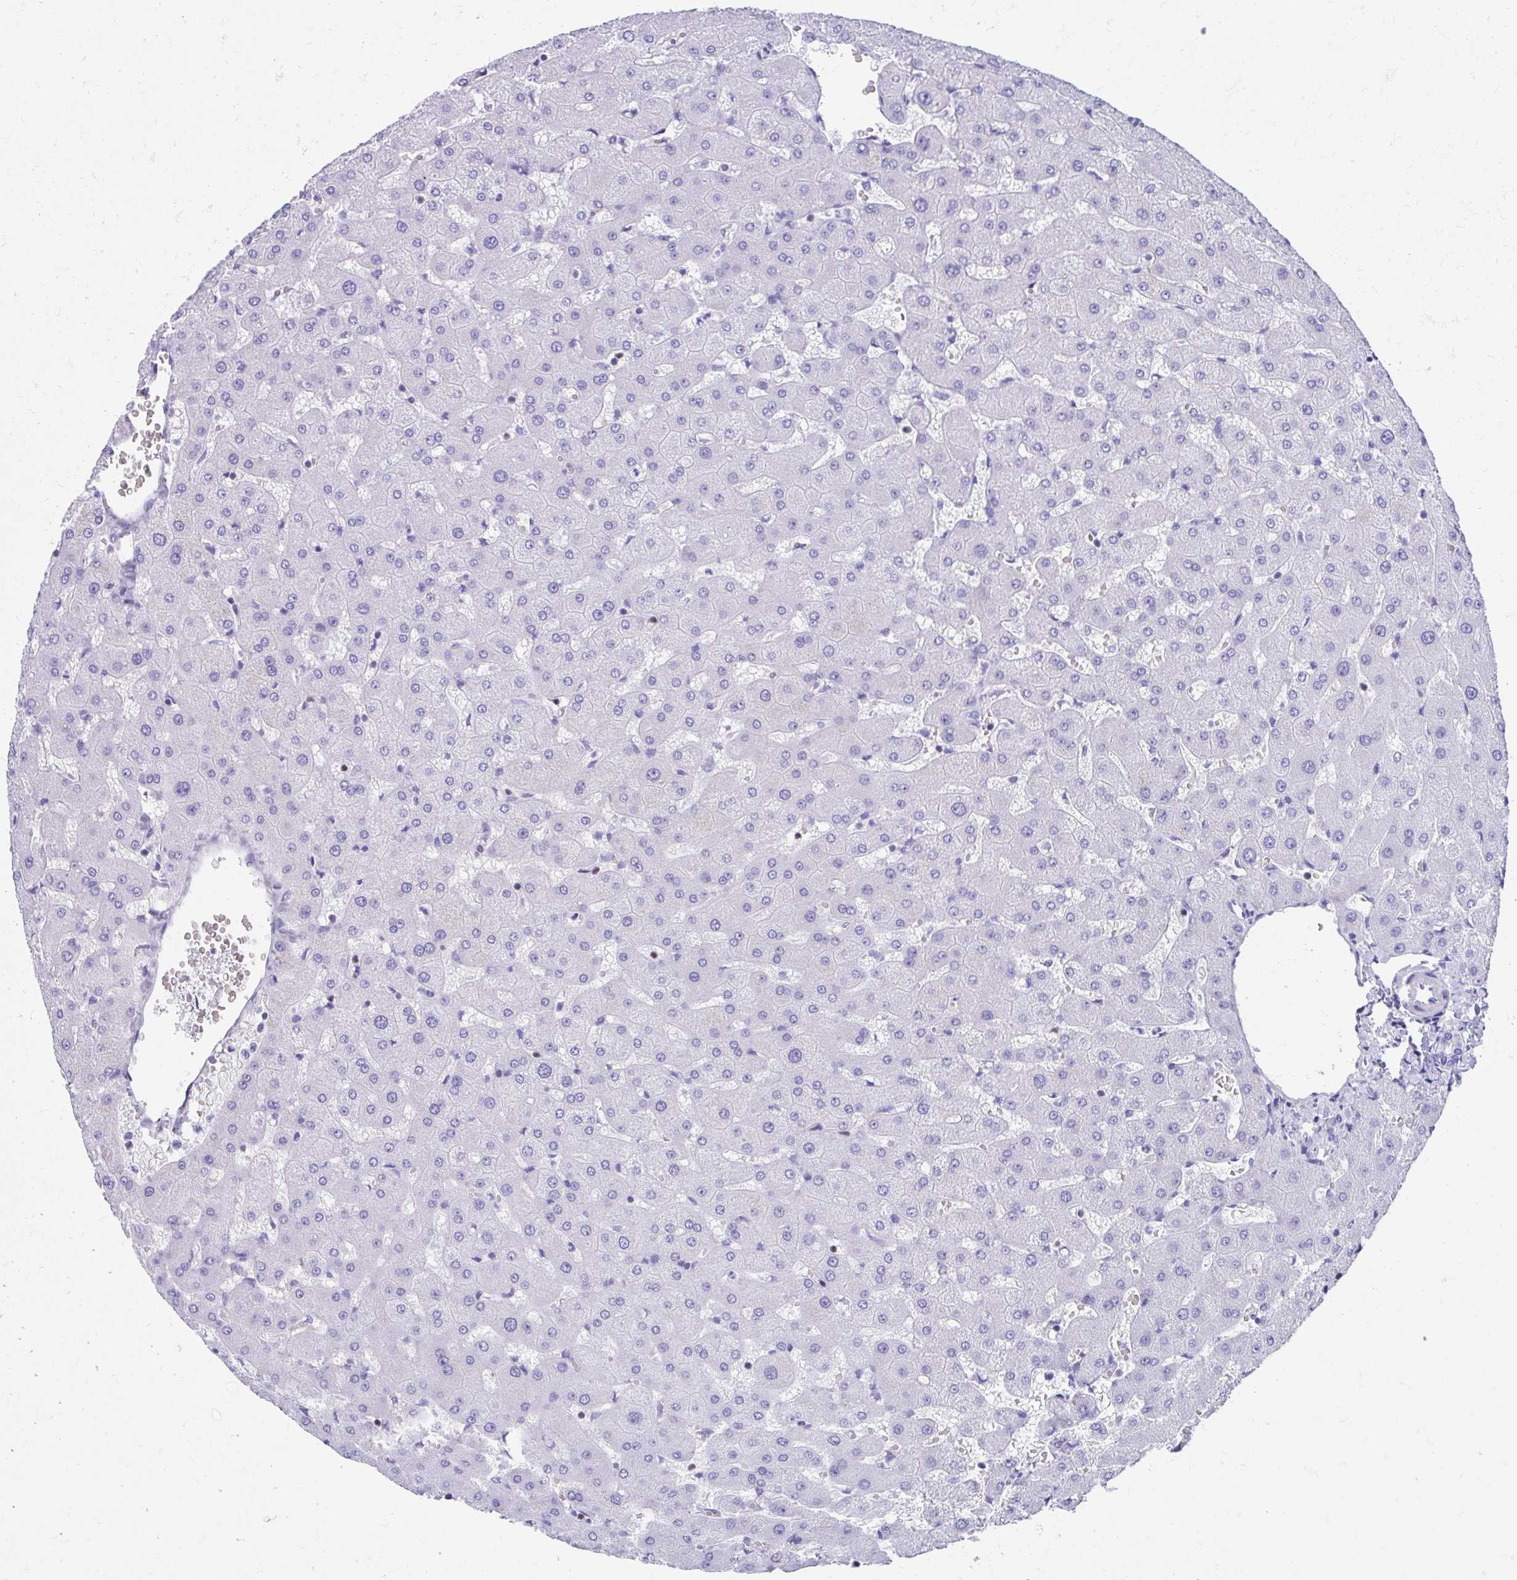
{"staining": {"intensity": "negative", "quantity": "none", "location": "none"}, "tissue": "liver", "cell_type": "Cholangiocytes", "image_type": "normal", "snomed": [{"axis": "morphology", "description": "Normal tissue, NOS"}, {"axis": "topography", "description": "Liver"}], "caption": "DAB (3,3'-diaminobenzidine) immunohistochemical staining of unremarkable human liver exhibits no significant expression in cholangiocytes.", "gene": "RUNX3", "patient": {"sex": "female", "age": 63}}